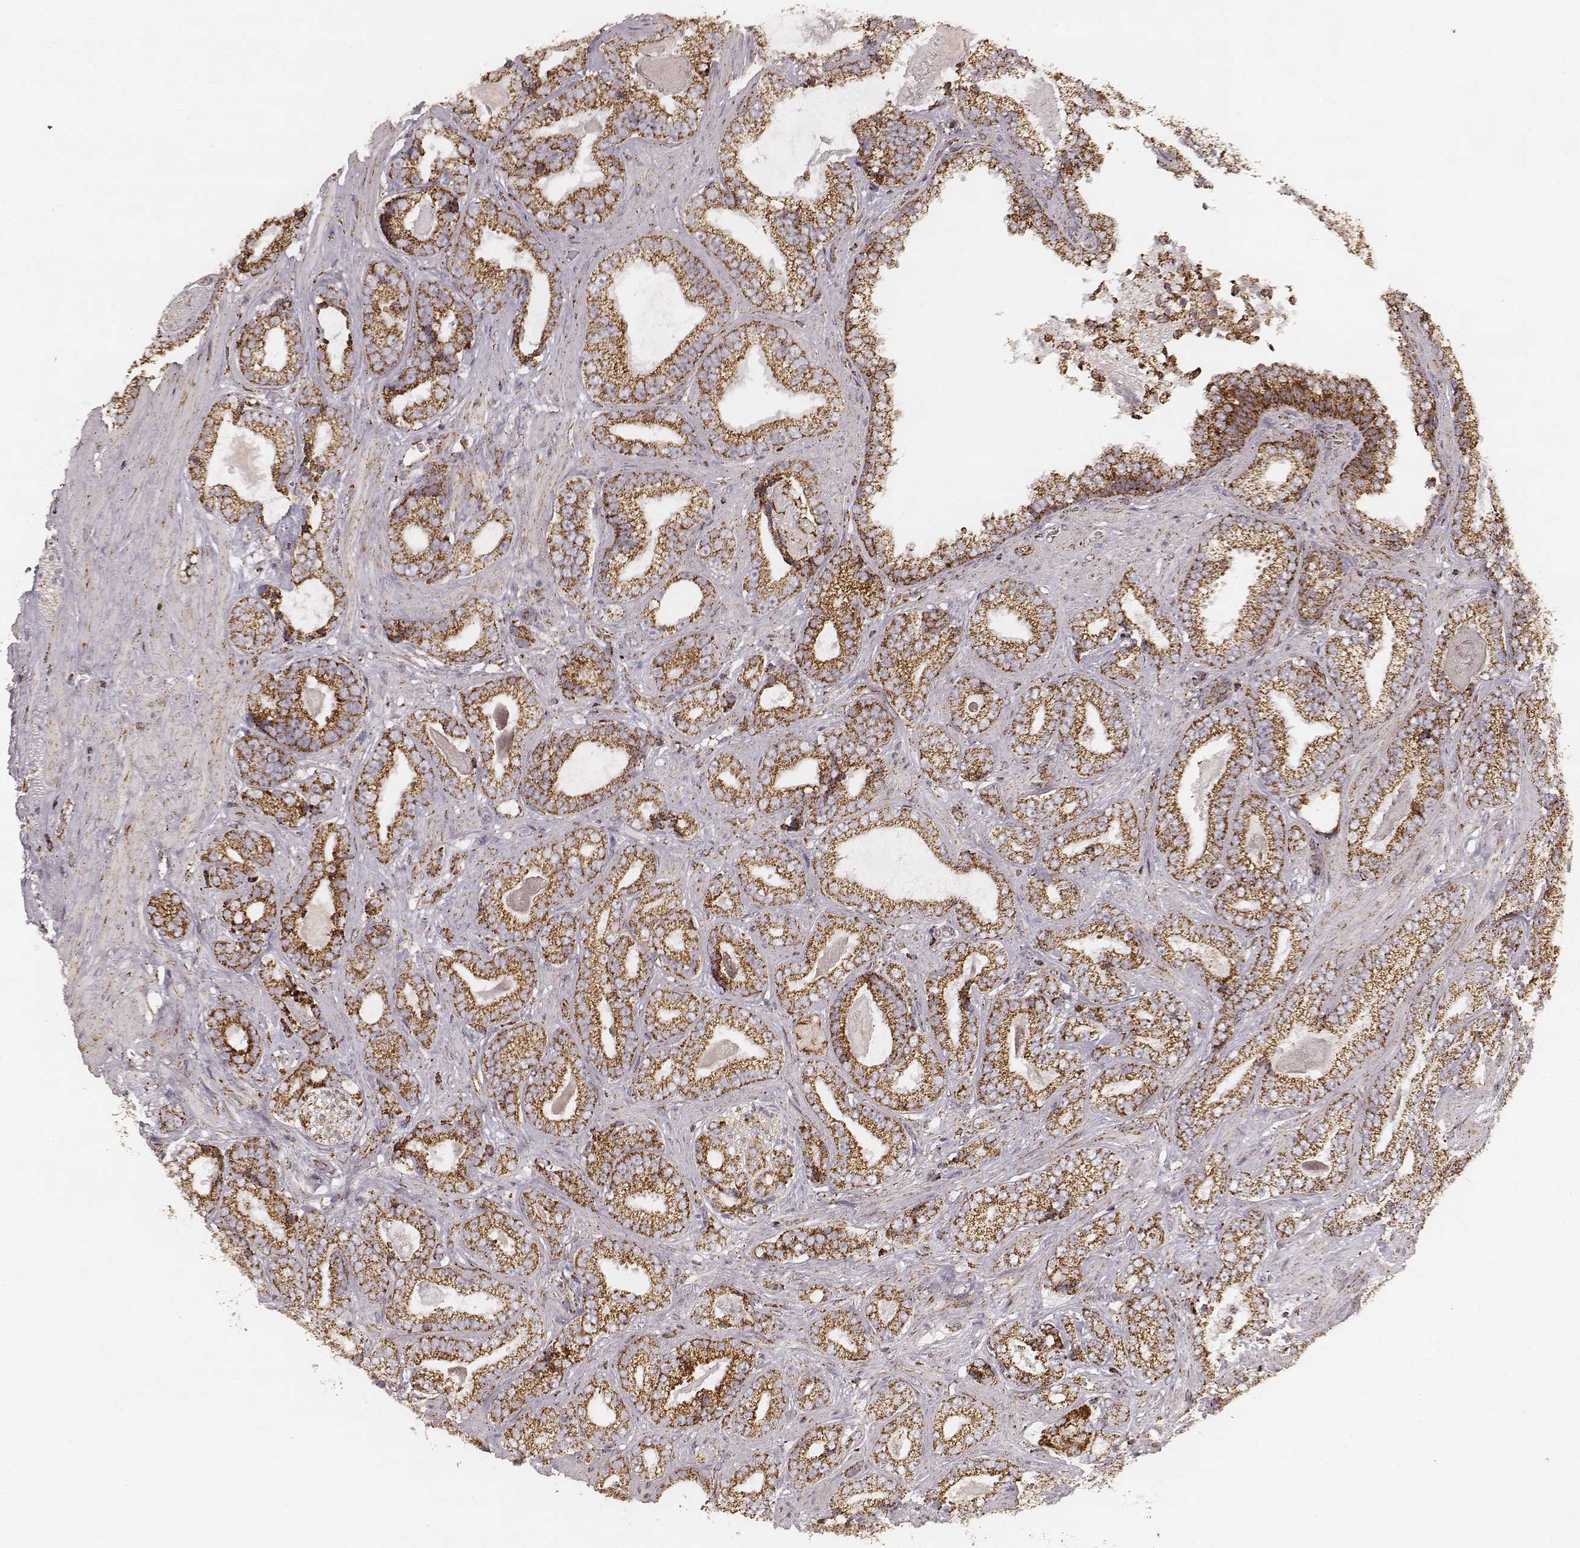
{"staining": {"intensity": "strong", "quantity": ">75%", "location": "cytoplasmic/membranous"}, "tissue": "prostate cancer", "cell_type": "Tumor cells", "image_type": "cancer", "snomed": [{"axis": "morphology", "description": "Adenocarcinoma, Low grade"}, {"axis": "topography", "description": "Prostate"}], "caption": "Strong cytoplasmic/membranous staining is present in about >75% of tumor cells in prostate adenocarcinoma (low-grade).", "gene": "CS", "patient": {"sex": "male", "age": 61}}